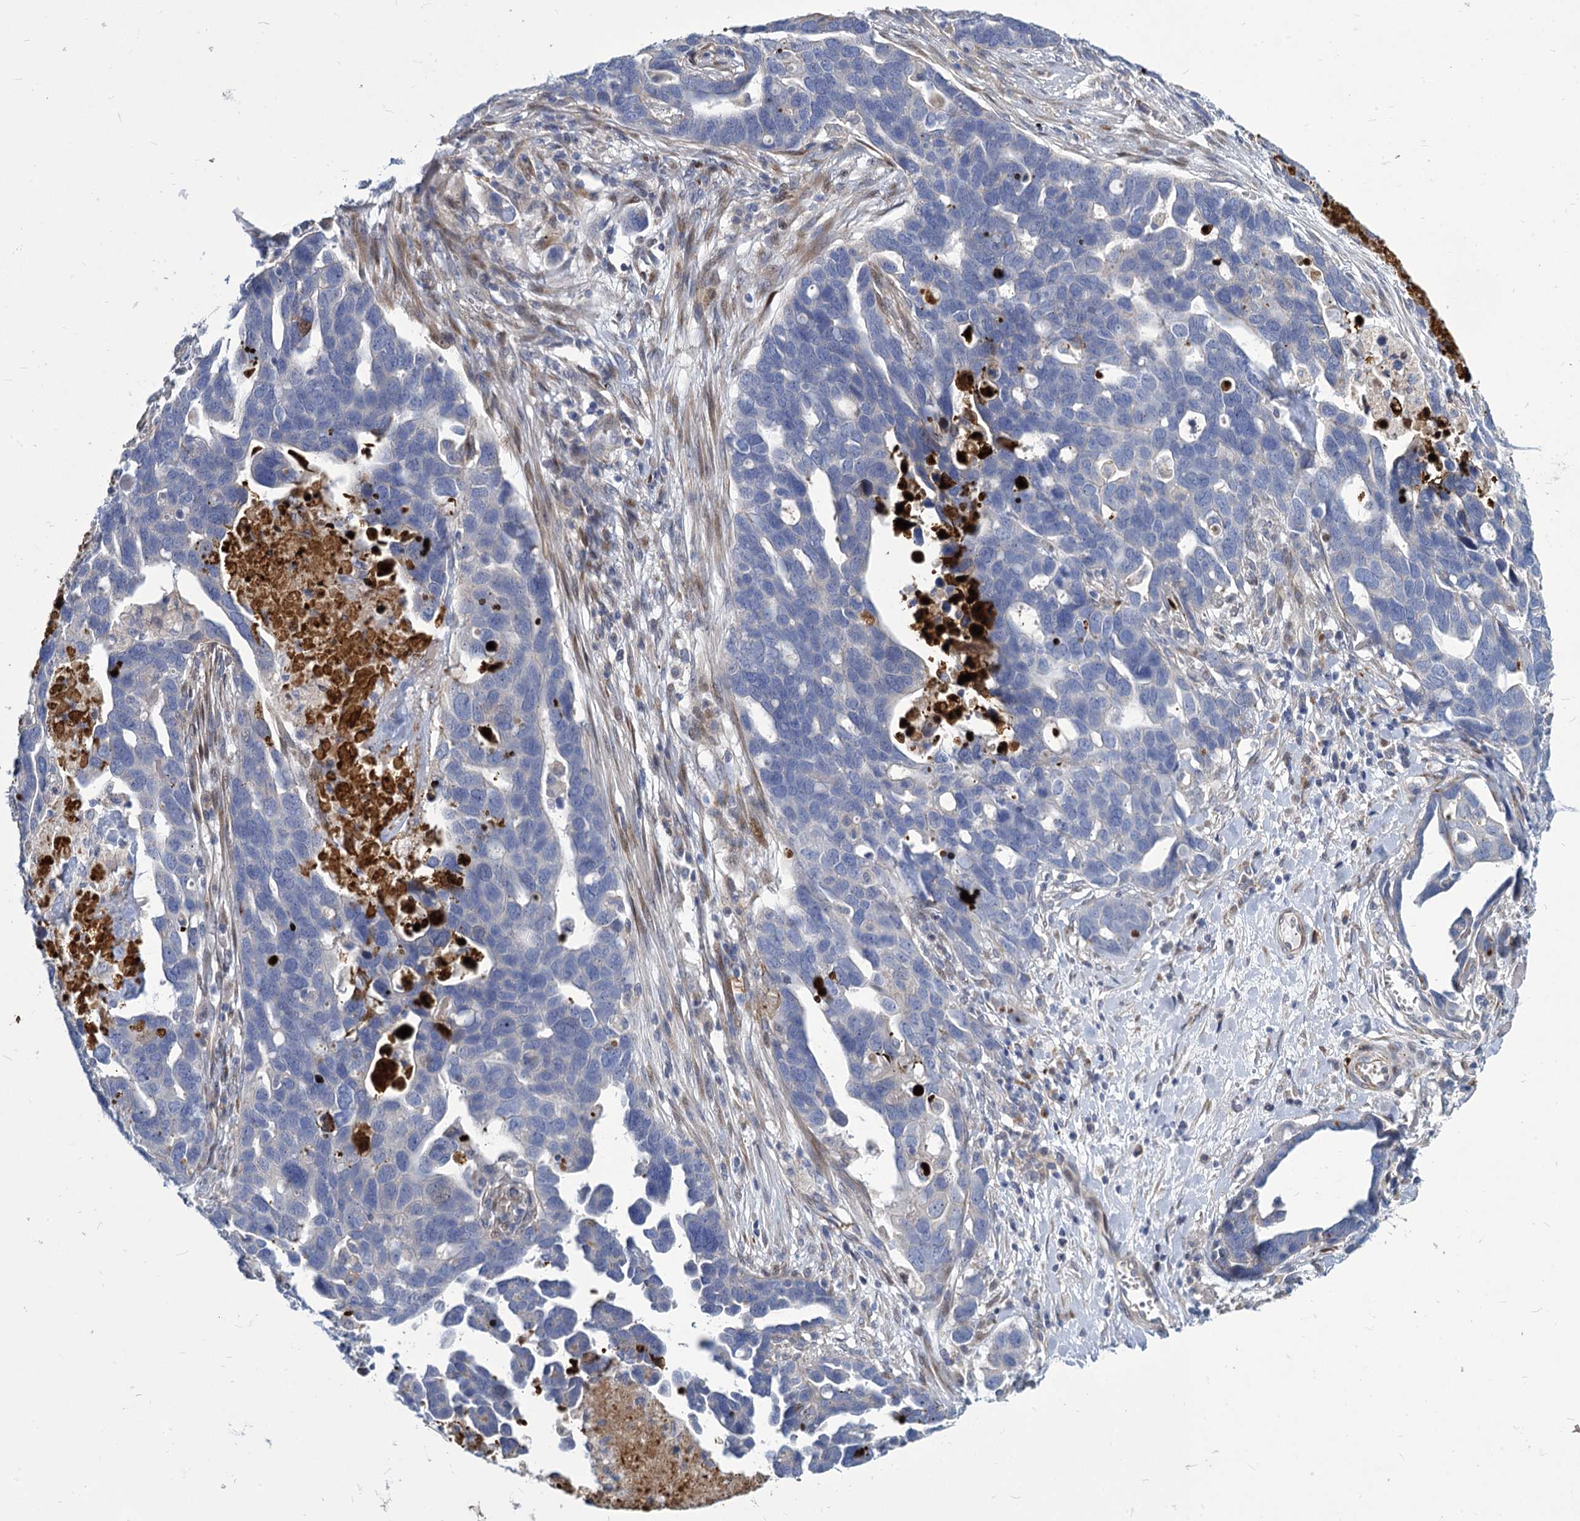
{"staining": {"intensity": "negative", "quantity": "none", "location": "none"}, "tissue": "ovarian cancer", "cell_type": "Tumor cells", "image_type": "cancer", "snomed": [{"axis": "morphology", "description": "Cystadenocarcinoma, serous, NOS"}, {"axis": "topography", "description": "Ovary"}], "caption": "A photomicrograph of human ovarian cancer (serous cystadenocarcinoma) is negative for staining in tumor cells. (DAB IHC visualized using brightfield microscopy, high magnification).", "gene": "TRIM77", "patient": {"sex": "female", "age": 54}}